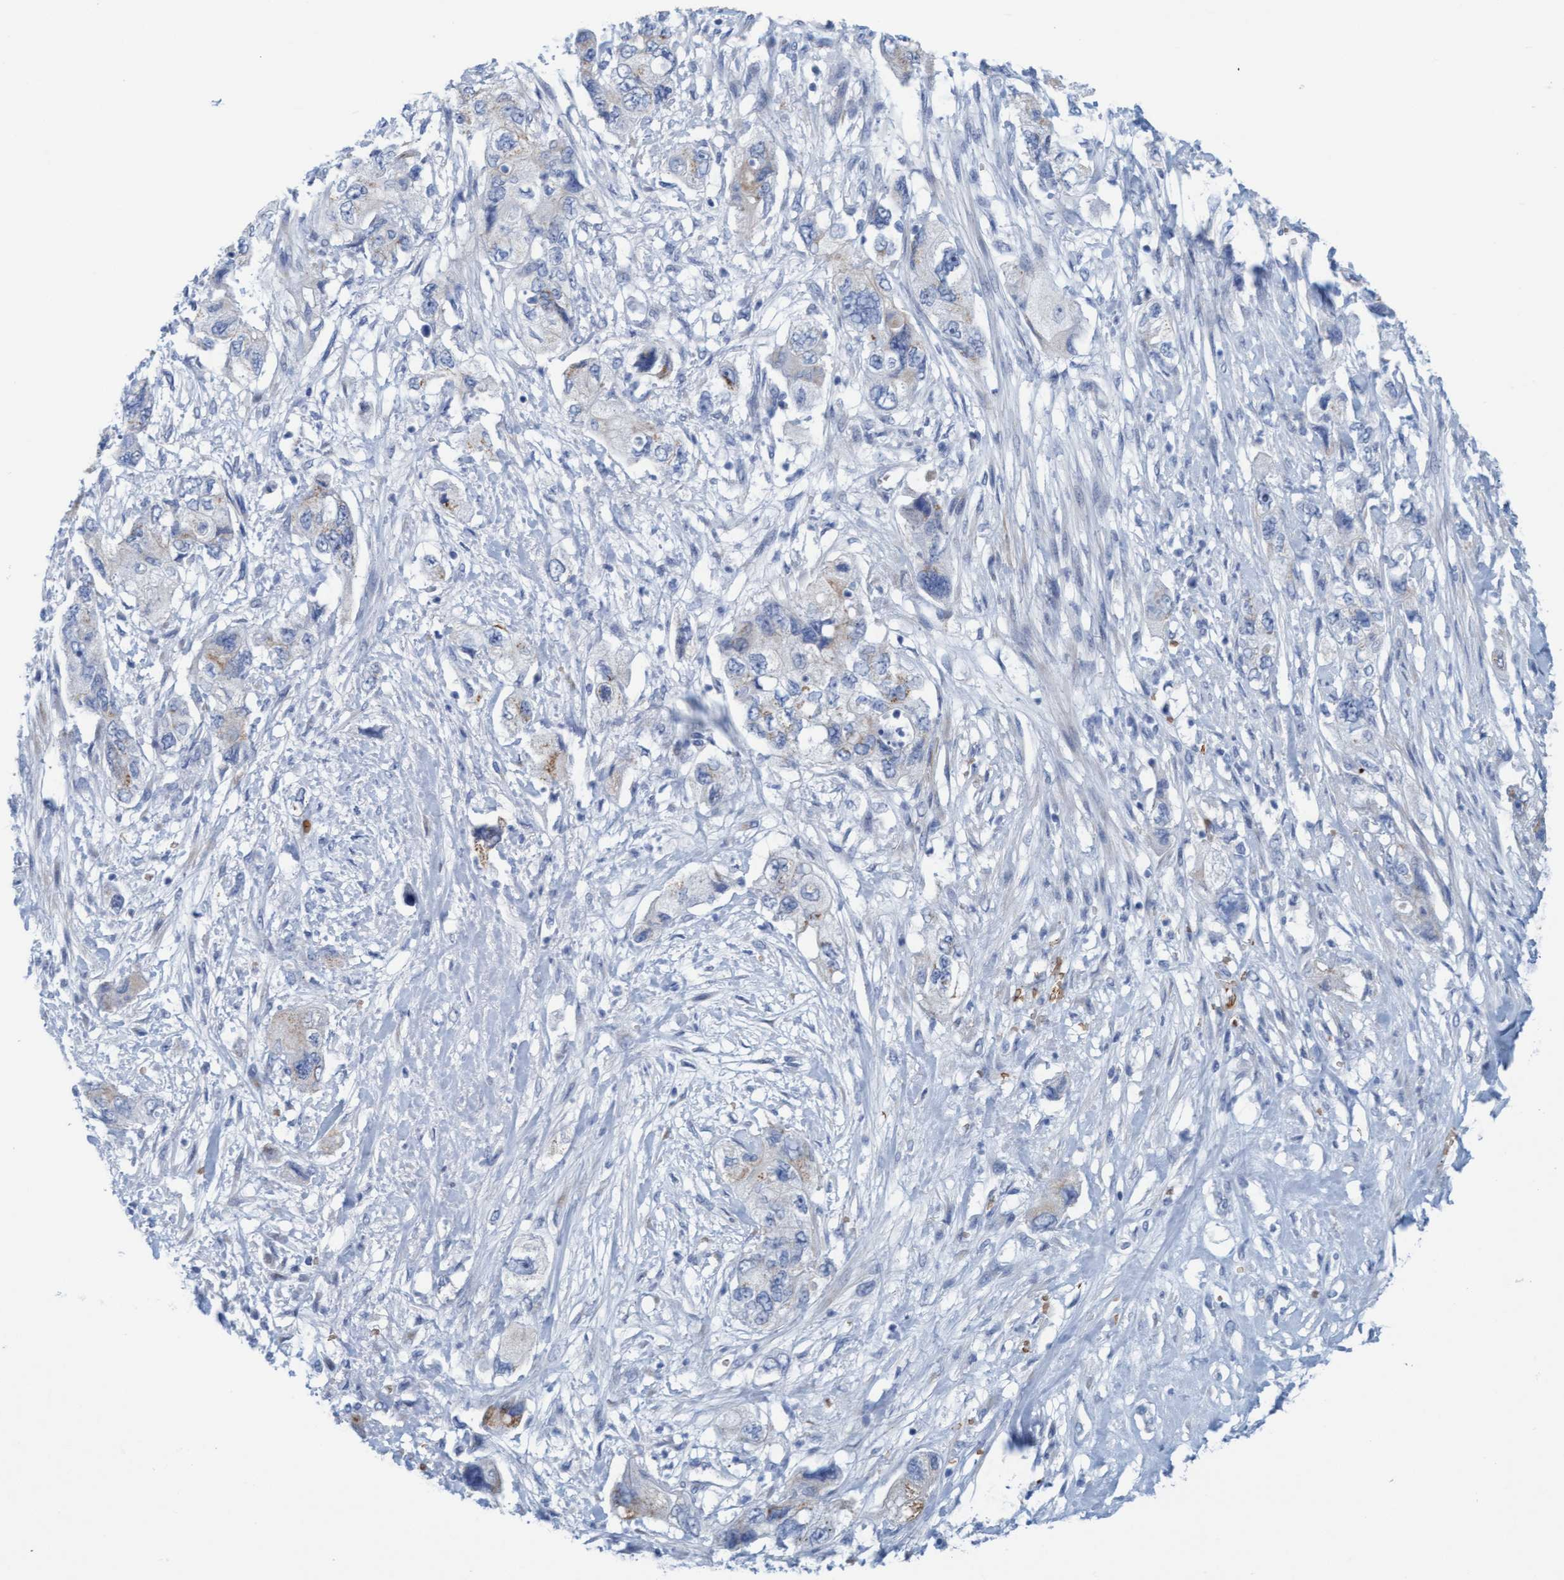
{"staining": {"intensity": "negative", "quantity": "none", "location": "none"}, "tissue": "pancreatic cancer", "cell_type": "Tumor cells", "image_type": "cancer", "snomed": [{"axis": "morphology", "description": "Adenocarcinoma, NOS"}, {"axis": "topography", "description": "Pancreas"}], "caption": "Pancreatic adenocarcinoma stained for a protein using immunohistochemistry exhibits no expression tumor cells.", "gene": "P2RX5", "patient": {"sex": "female", "age": 73}}